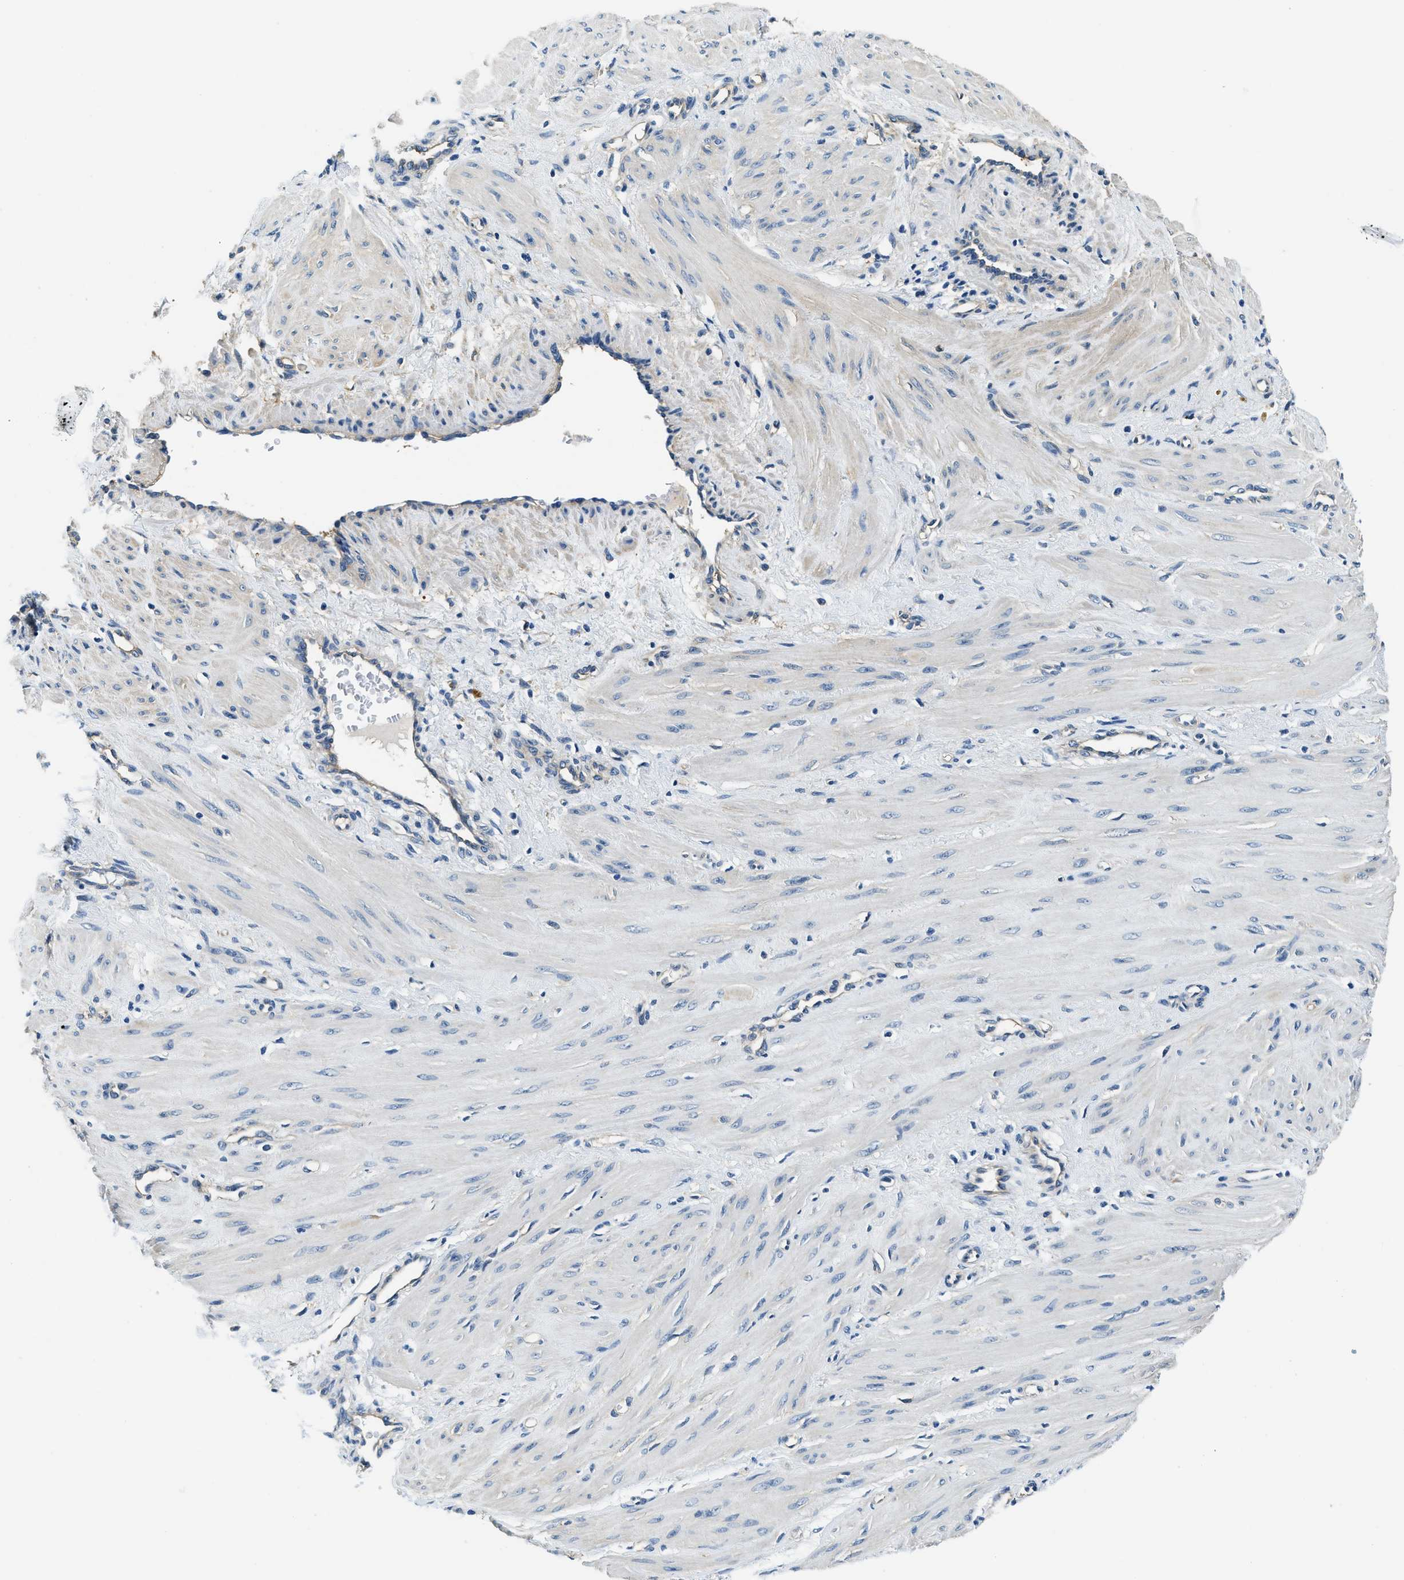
{"staining": {"intensity": "weak", "quantity": "25%-75%", "location": "cytoplasmic/membranous"}, "tissue": "smooth muscle", "cell_type": "Smooth muscle cells", "image_type": "normal", "snomed": [{"axis": "morphology", "description": "Normal tissue, NOS"}, {"axis": "topography", "description": "Endometrium"}], "caption": "Protein staining demonstrates weak cytoplasmic/membranous expression in about 25%-75% of smooth muscle cells in unremarkable smooth muscle.", "gene": "TWF1", "patient": {"sex": "female", "age": 33}}